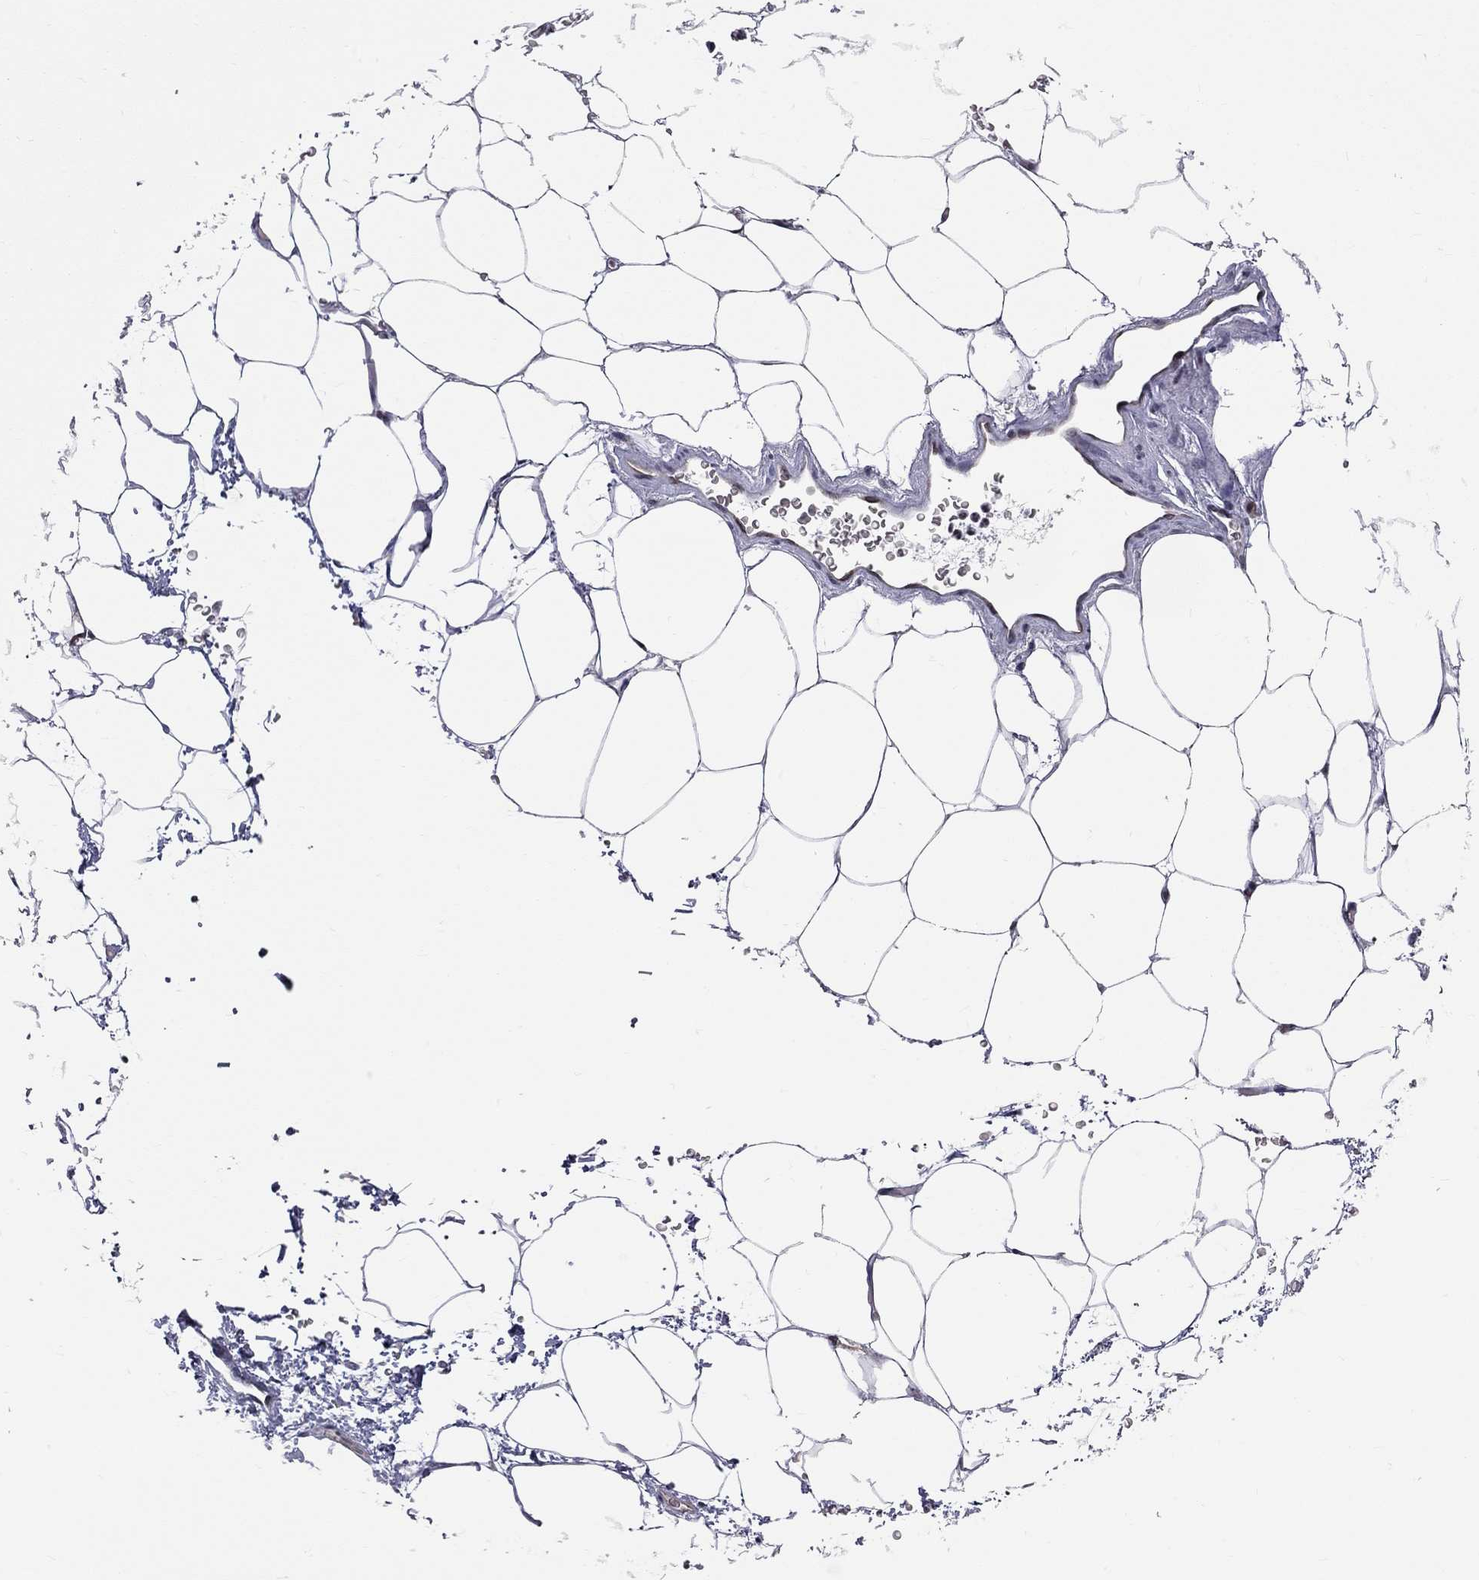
{"staining": {"intensity": "negative", "quantity": "none", "location": "none"}, "tissue": "adipose tissue", "cell_type": "Adipocytes", "image_type": "normal", "snomed": [{"axis": "morphology", "description": "Normal tissue, NOS"}, {"axis": "topography", "description": "Soft tissue"}, {"axis": "topography", "description": "Adipose tissue"}, {"axis": "topography", "description": "Vascular tissue"}, {"axis": "topography", "description": "Peripheral nerve tissue"}], "caption": "This image is of unremarkable adipose tissue stained with immunohistochemistry (IHC) to label a protein in brown with the nuclei are counter-stained blue. There is no positivity in adipocytes.", "gene": "MTNR1B", "patient": {"sex": "male", "age": 68}}